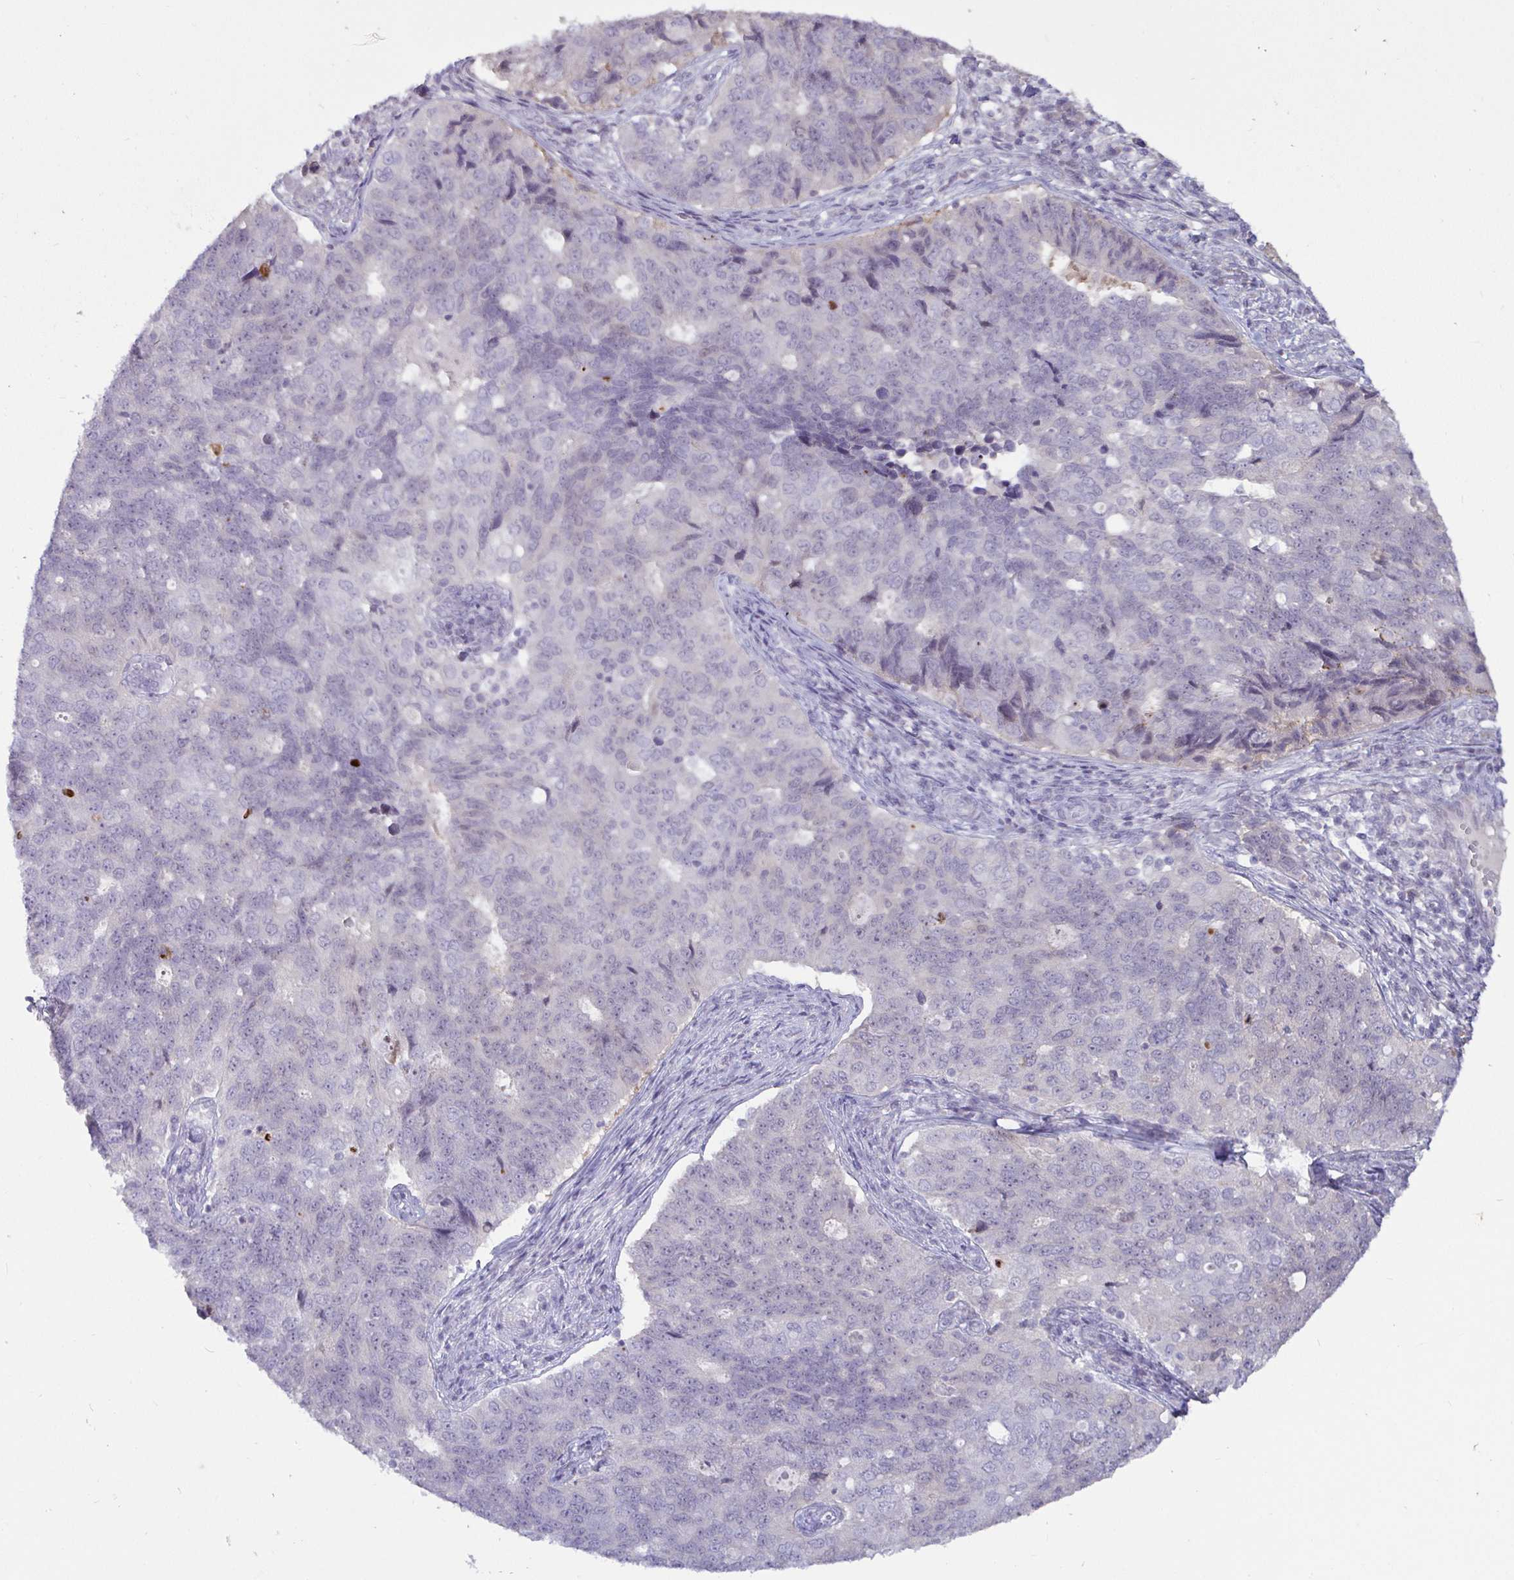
{"staining": {"intensity": "negative", "quantity": "none", "location": "none"}, "tissue": "endometrial cancer", "cell_type": "Tumor cells", "image_type": "cancer", "snomed": [{"axis": "morphology", "description": "Adenocarcinoma, NOS"}, {"axis": "topography", "description": "Endometrium"}], "caption": "The immunohistochemistry photomicrograph has no significant positivity in tumor cells of adenocarcinoma (endometrial) tissue. Nuclei are stained in blue.", "gene": "GSTM1", "patient": {"sex": "female", "age": 43}}